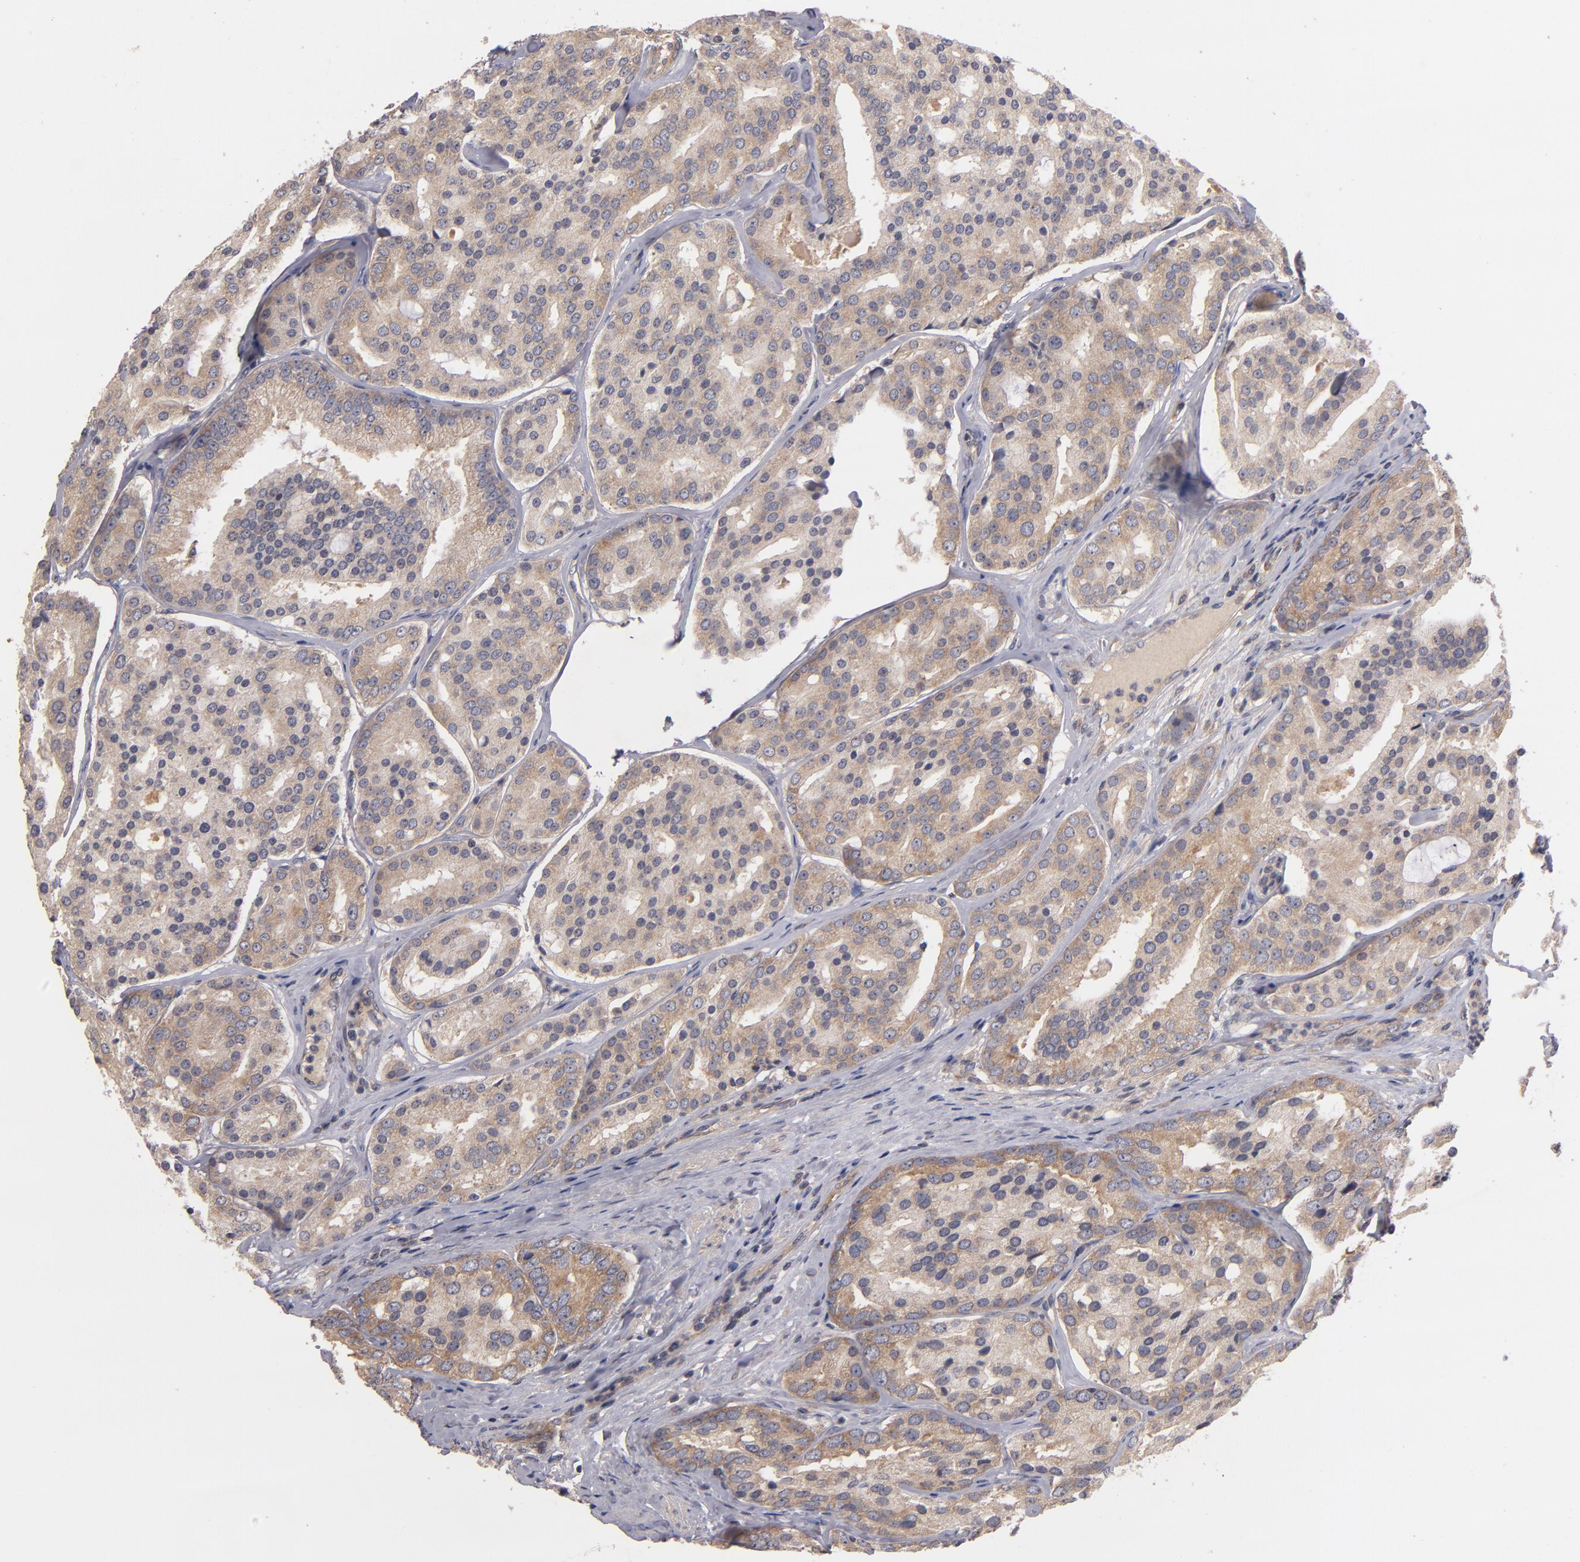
{"staining": {"intensity": "moderate", "quantity": ">75%", "location": "cytoplasmic/membranous"}, "tissue": "prostate cancer", "cell_type": "Tumor cells", "image_type": "cancer", "snomed": [{"axis": "morphology", "description": "Adenocarcinoma, High grade"}, {"axis": "topography", "description": "Prostate"}], "caption": "DAB immunohistochemical staining of human prostate cancer reveals moderate cytoplasmic/membranous protein positivity in about >75% of tumor cells.", "gene": "UPF3B", "patient": {"sex": "male", "age": 64}}